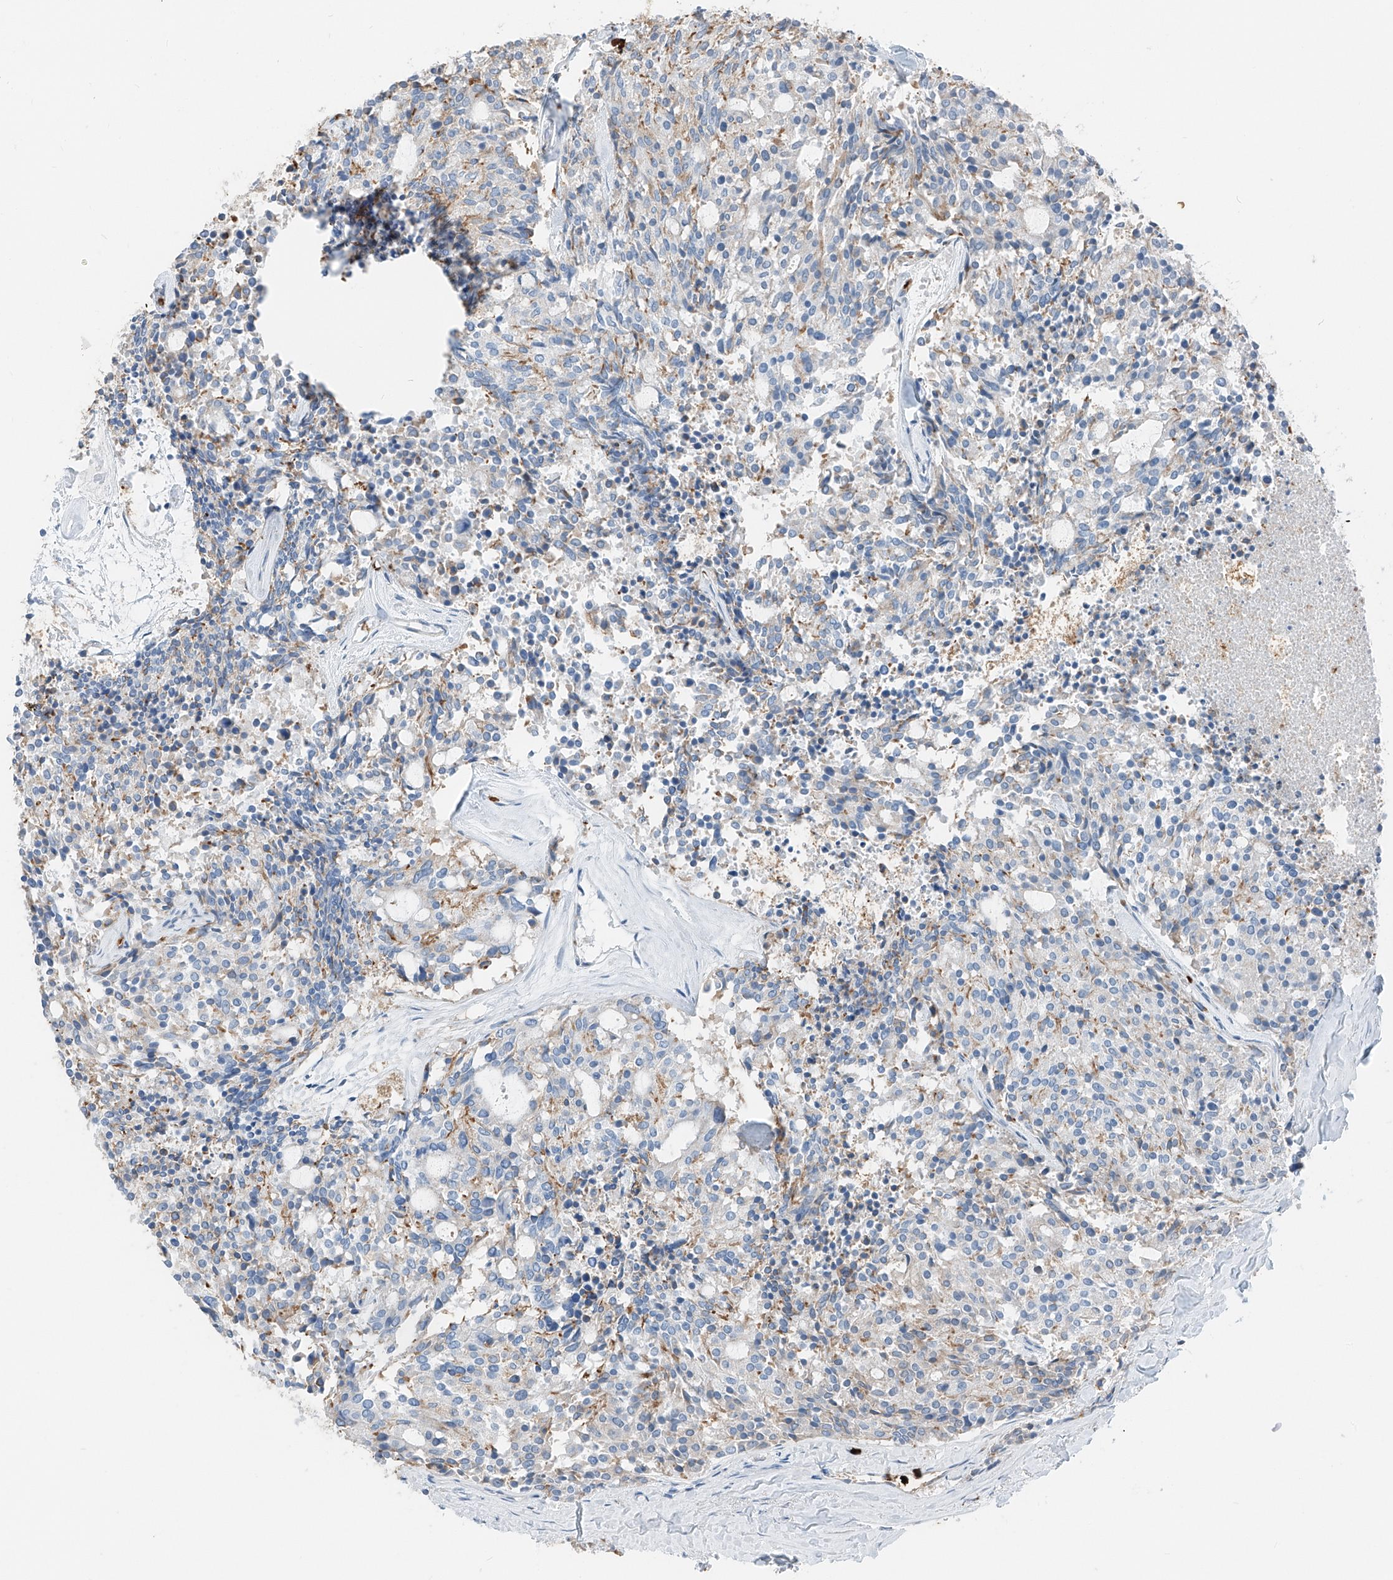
{"staining": {"intensity": "negative", "quantity": "none", "location": "none"}, "tissue": "carcinoid", "cell_type": "Tumor cells", "image_type": "cancer", "snomed": [{"axis": "morphology", "description": "Carcinoid, malignant, NOS"}, {"axis": "topography", "description": "Pancreas"}], "caption": "A photomicrograph of carcinoid (malignant) stained for a protein shows no brown staining in tumor cells.", "gene": "PRSS23", "patient": {"sex": "female", "age": 54}}